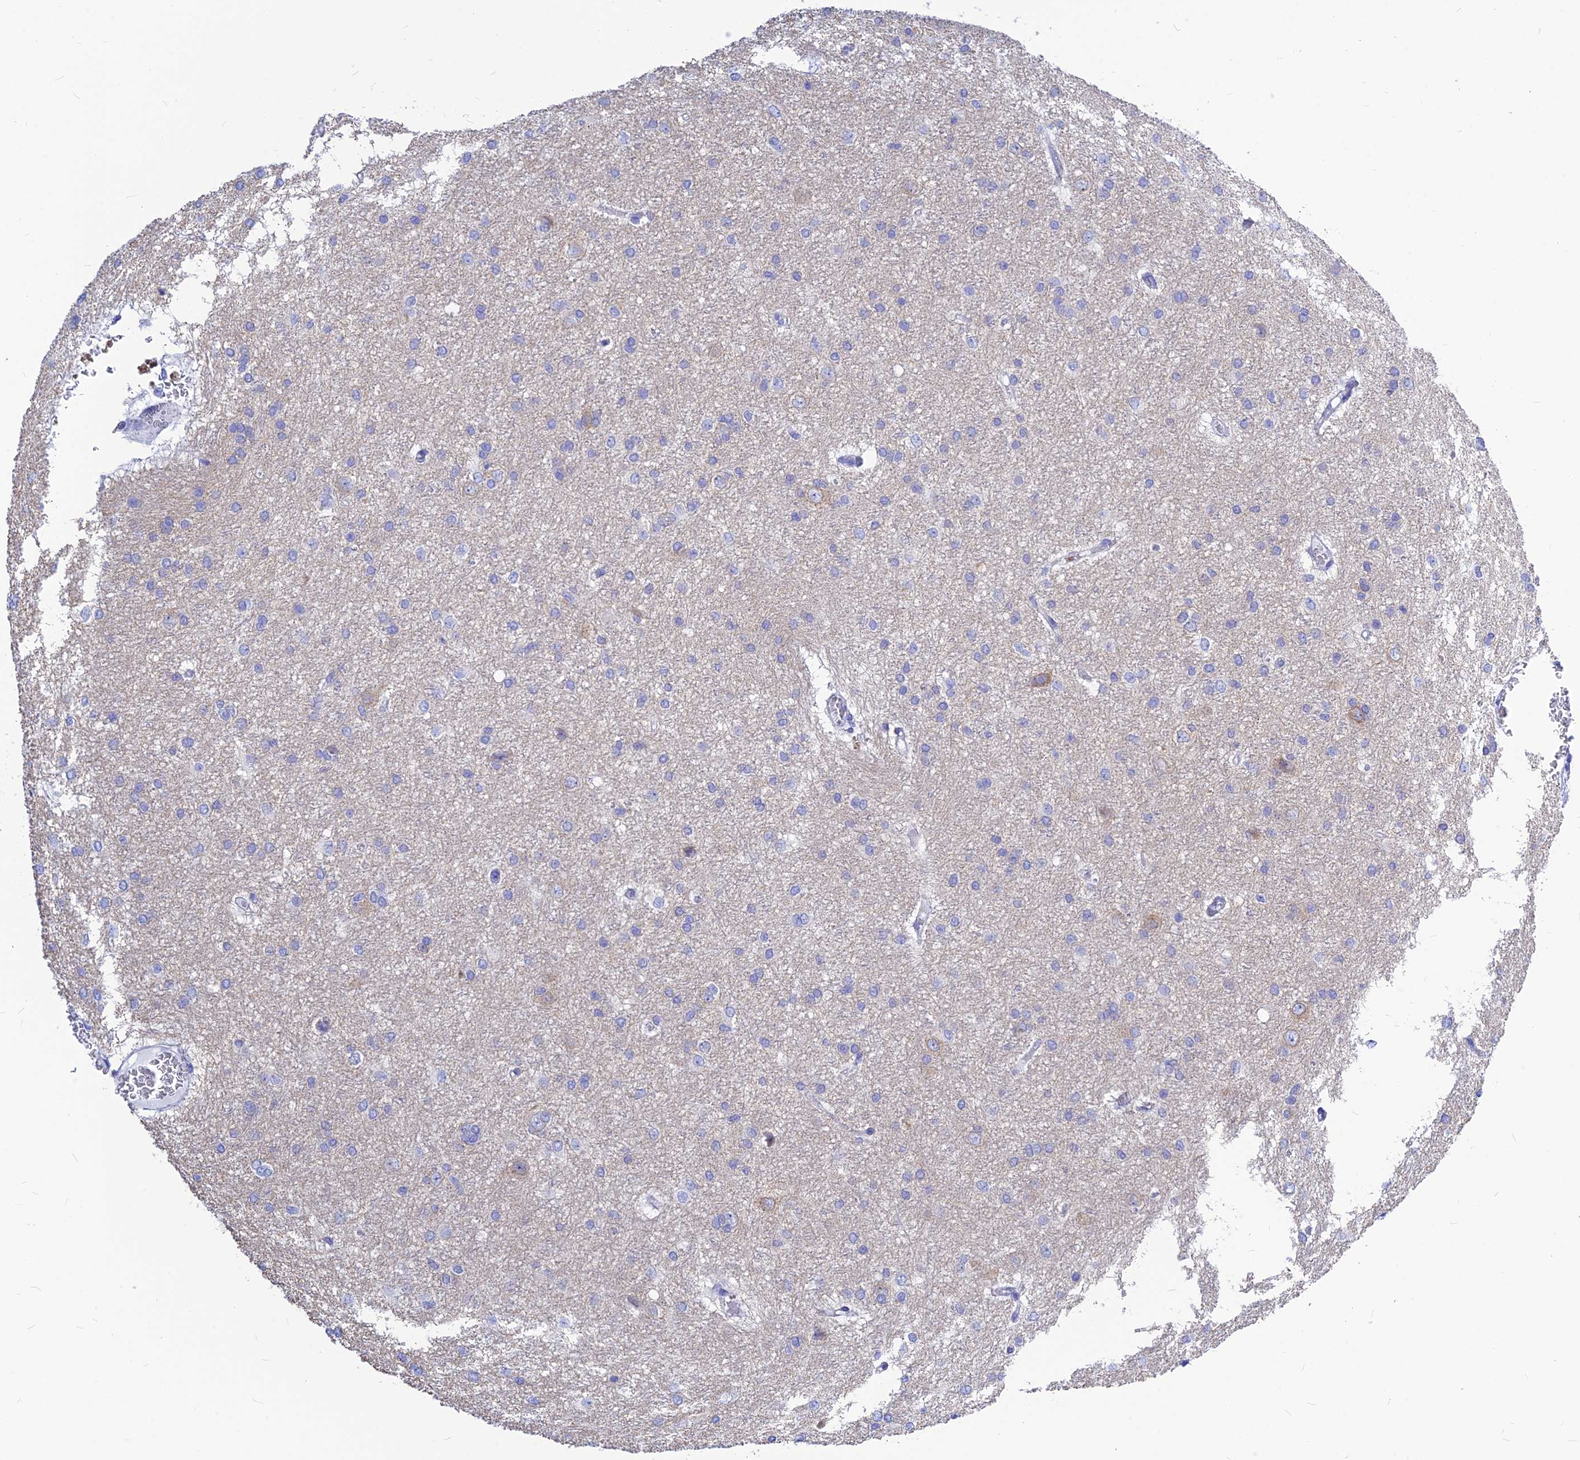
{"staining": {"intensity": "negative", "quantity": "none", "location": "none"}, "tissue": "glioma", "cell_type": "Tumor cells", "image_type": "cancer", "snomed": [{"axis": "morphology", "description": "Glioma, malignant, High grade"}, {"axis": "topography", "description": "Brain"}], "caption": "Human high-grade glioma (malignant) stained for a protein using immunohistochemistry demonstrates no staining in tumor cells.", "gene": "CNOT6", "patient": {"sex": "female", "age": 50}}